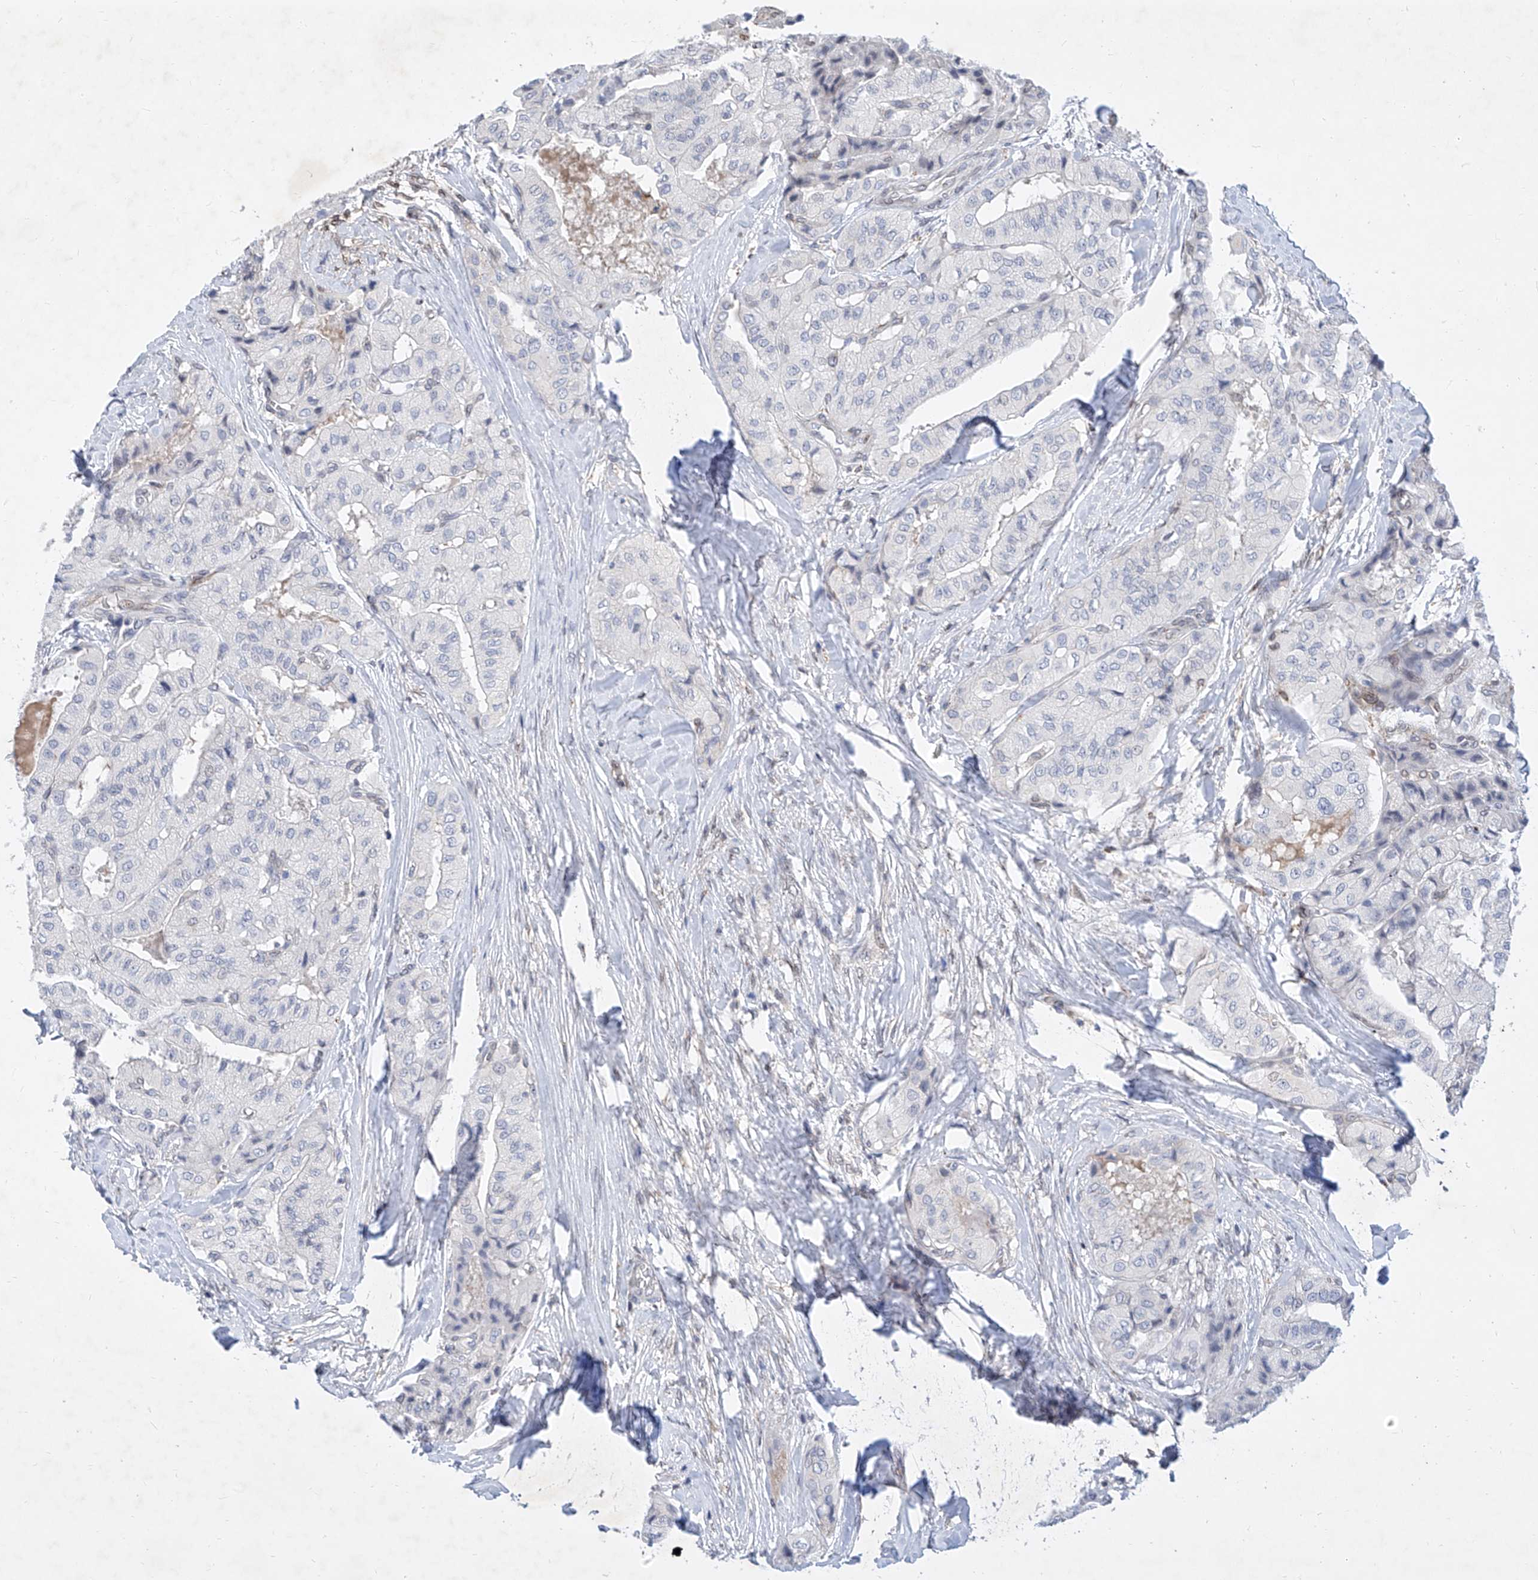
{"staining": {"intensity": "negative", "quantity": "none", "location": "none"}, "tissue": "thyroid cancer", "cell_type": "Tumor cells", "image_type": "cancer", "snomed": [{"axis": "morphology", "description": "Papillary adenocarcinoma, NOS"}, {"axis": "topography", "description": "Thyroid gland"}], "caption": "A photomicrograph of thyroid papillary adenocarcinoma stained for a protein exhibits no brown staining in tumor cells.", "gene": "MX2", "patient": {"sex": "female", "age": 59}}